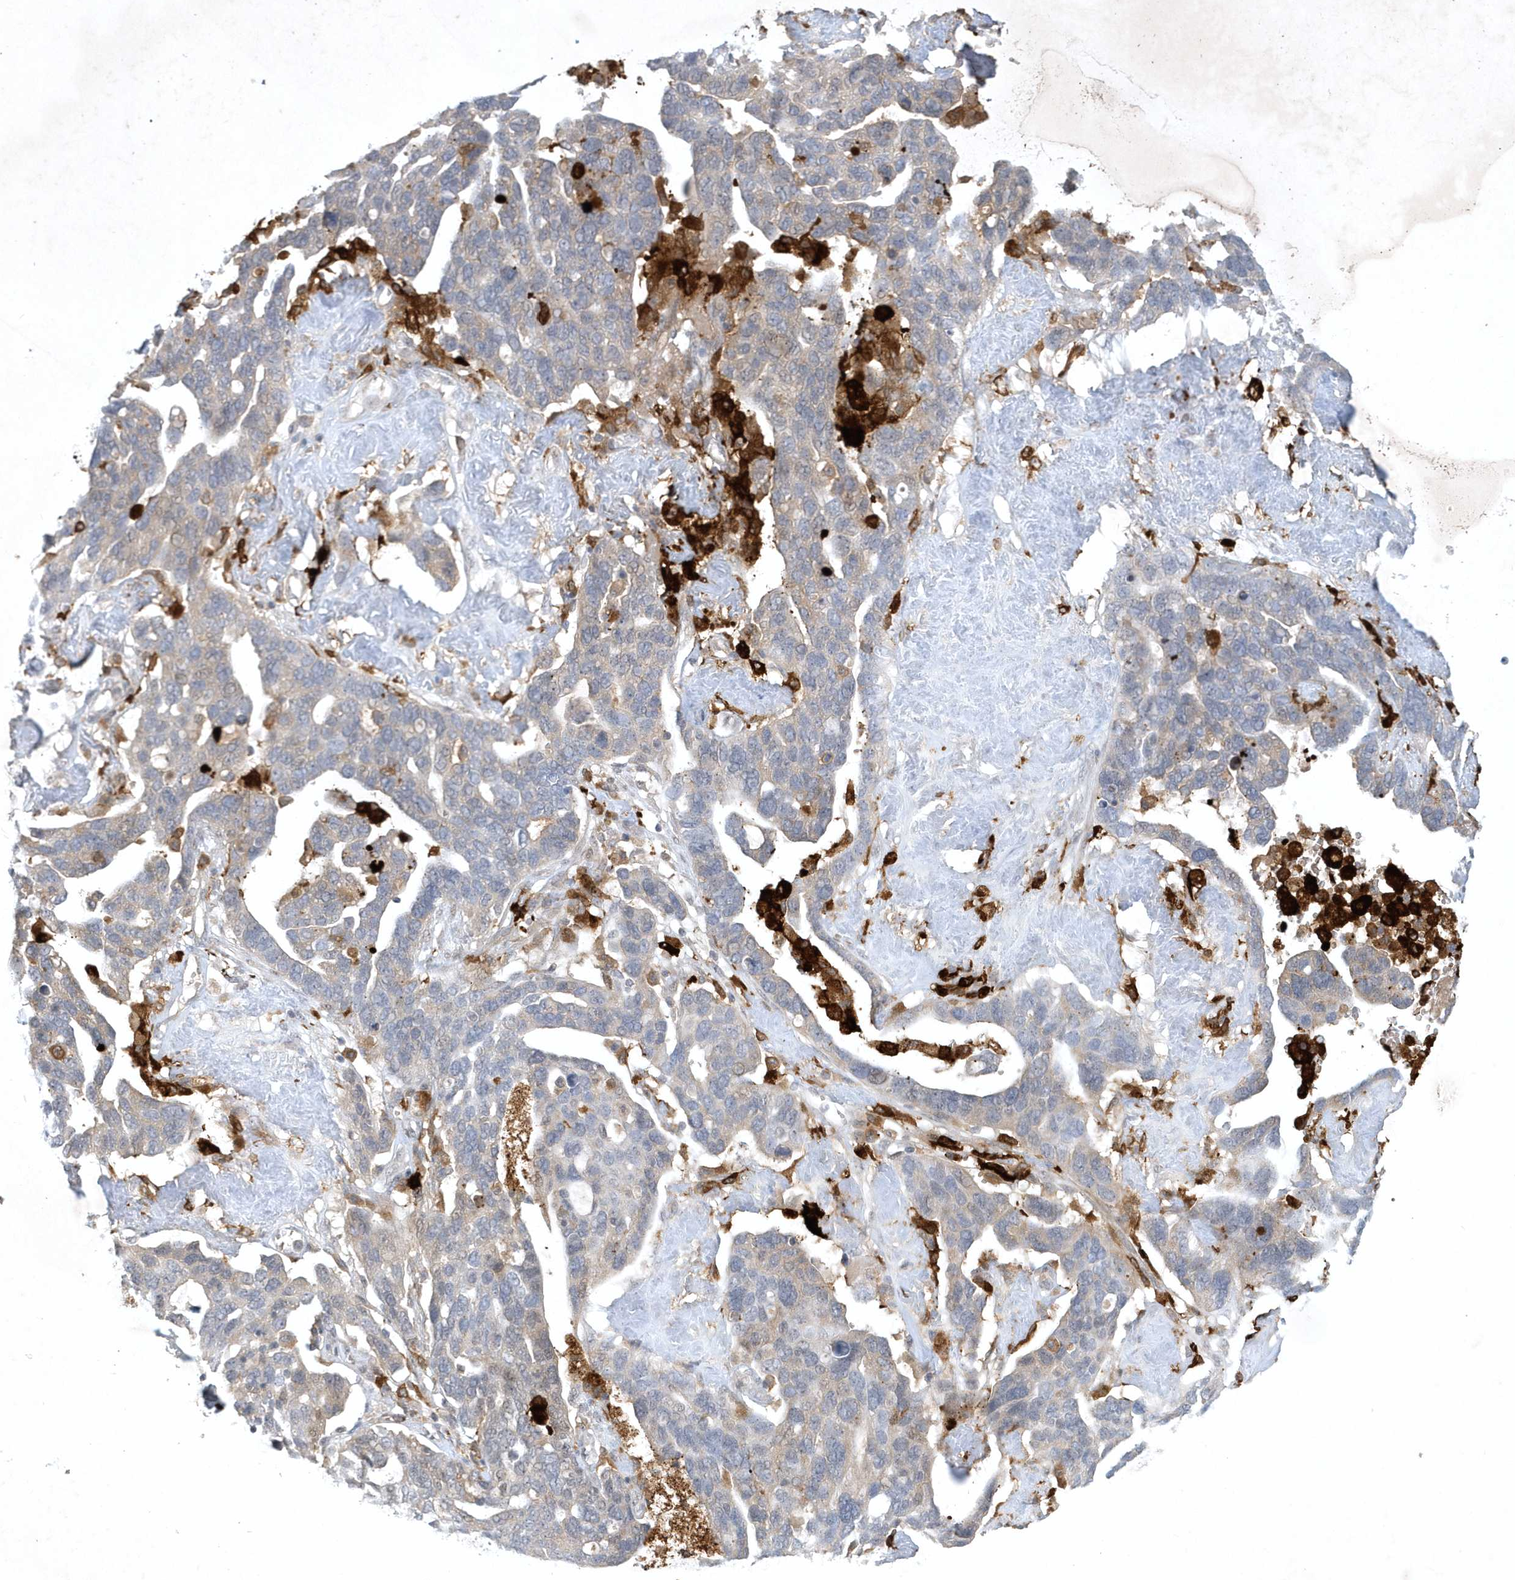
{"staining": {"intensity": "weak", "quantity": "<25%", "location": "cytoplasmic/membranous"}, "tissue": "ovarian cancer", "cell_type": "Tumor cells", "image_type": "cancer", "snomed": [{"axis": "morphology", "description": "Cystadenocarcinoma, serous, NOS"}, {"axis": "topography", "description": "Ovary"}], "caption": "This is an immunohistochemistry histopathology image of human serous cystadenocarcinoma (ovarian). There is no positivity in tumor cells.", "gene": "THG1L", "patient": {"sex": "female", "age": 54}}